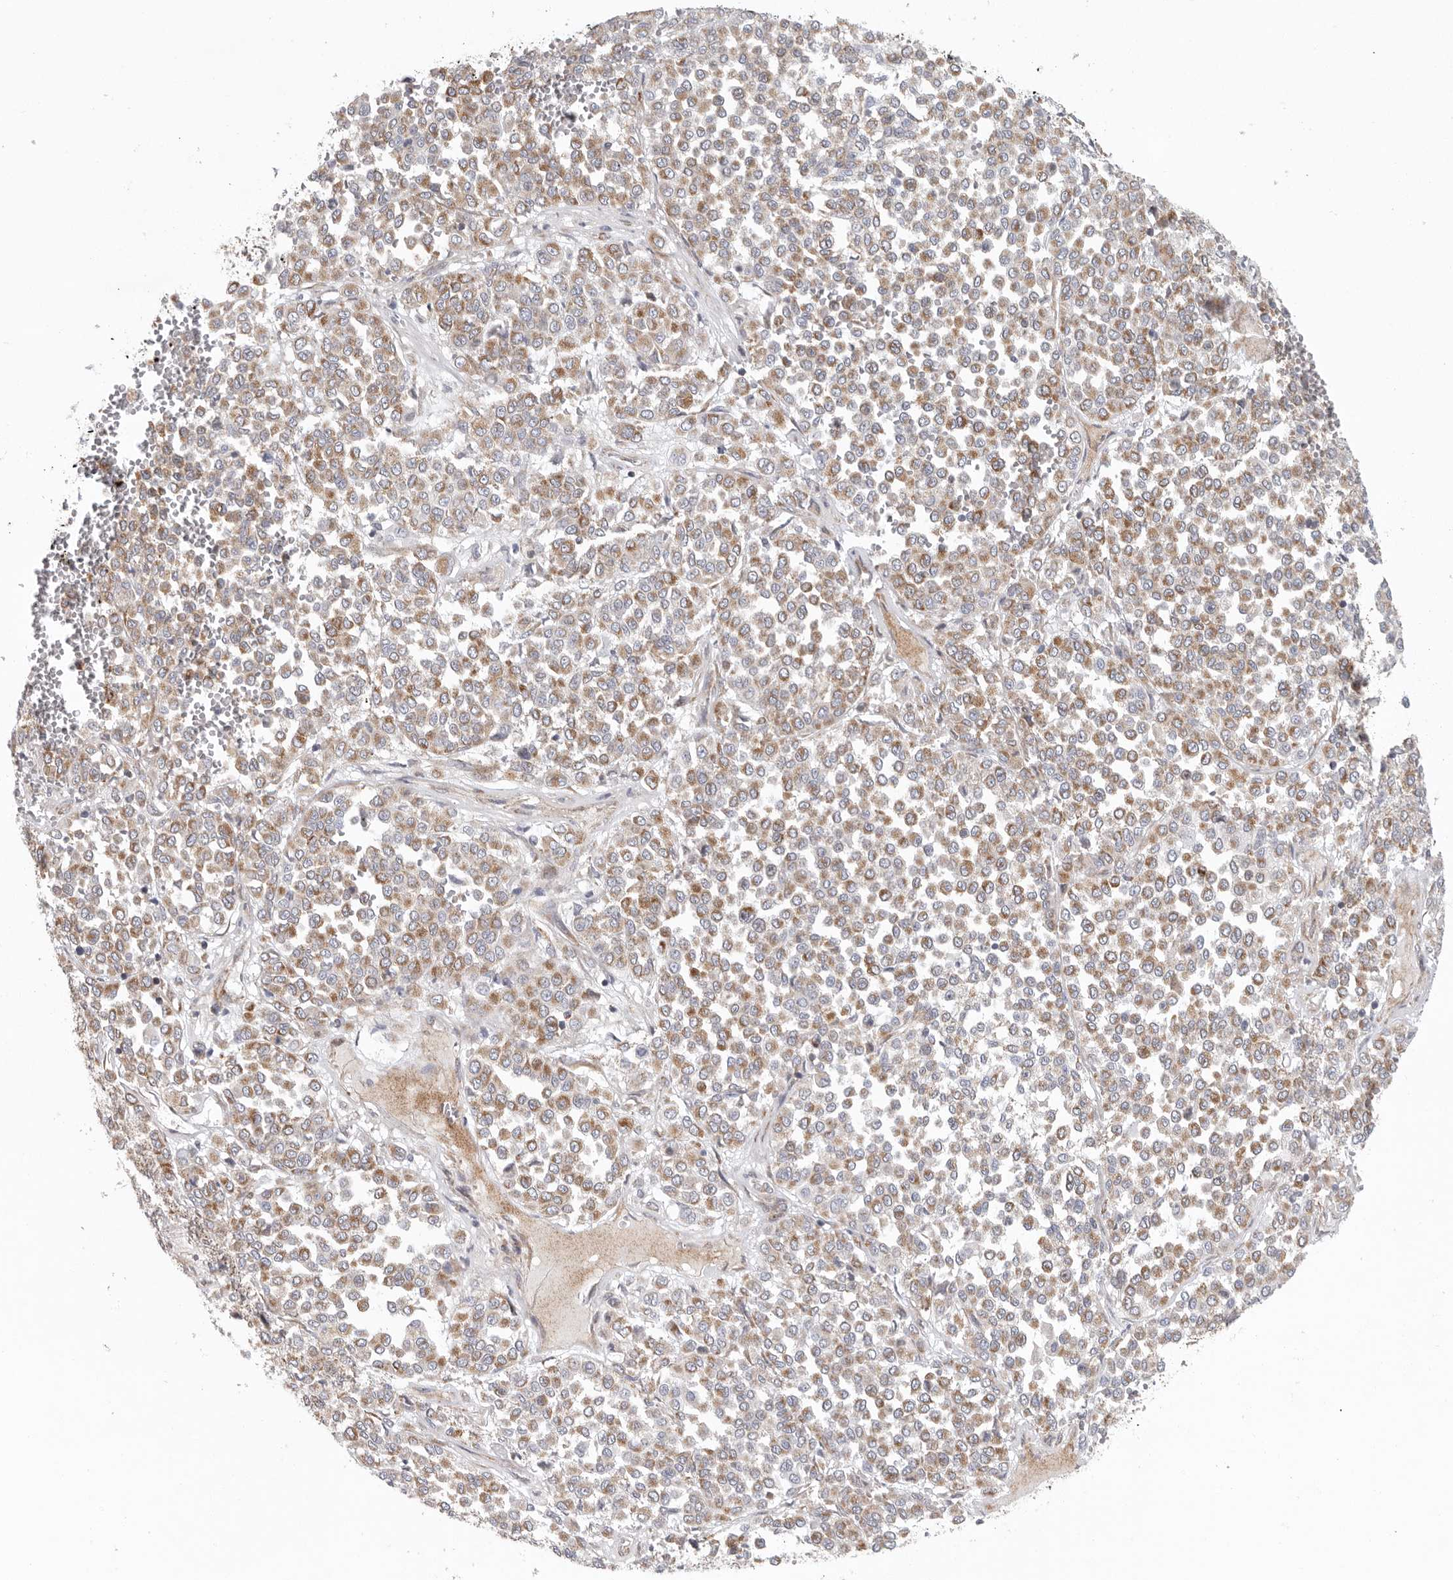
{"staining": {"intensity": "weak", "quantity": ">75%", "location": "cytoplasmic/membranous"}, "tissue": "melanoma", "cell_type": "Tumor cells", "image_type": "cancer", "snomed": [{"axis": "morphology", "description": "Malignant melanoma, Metastatic site"}, {"axis": "topography", "description": "Pancreas"}], "caption": "Tumor cells exhibit low levels of weak cytoplasmic/membranous staining in about >75% of cells in melanoma.", "gene": "FKBP8", "patient": {"sex": "female", "age": 30}}